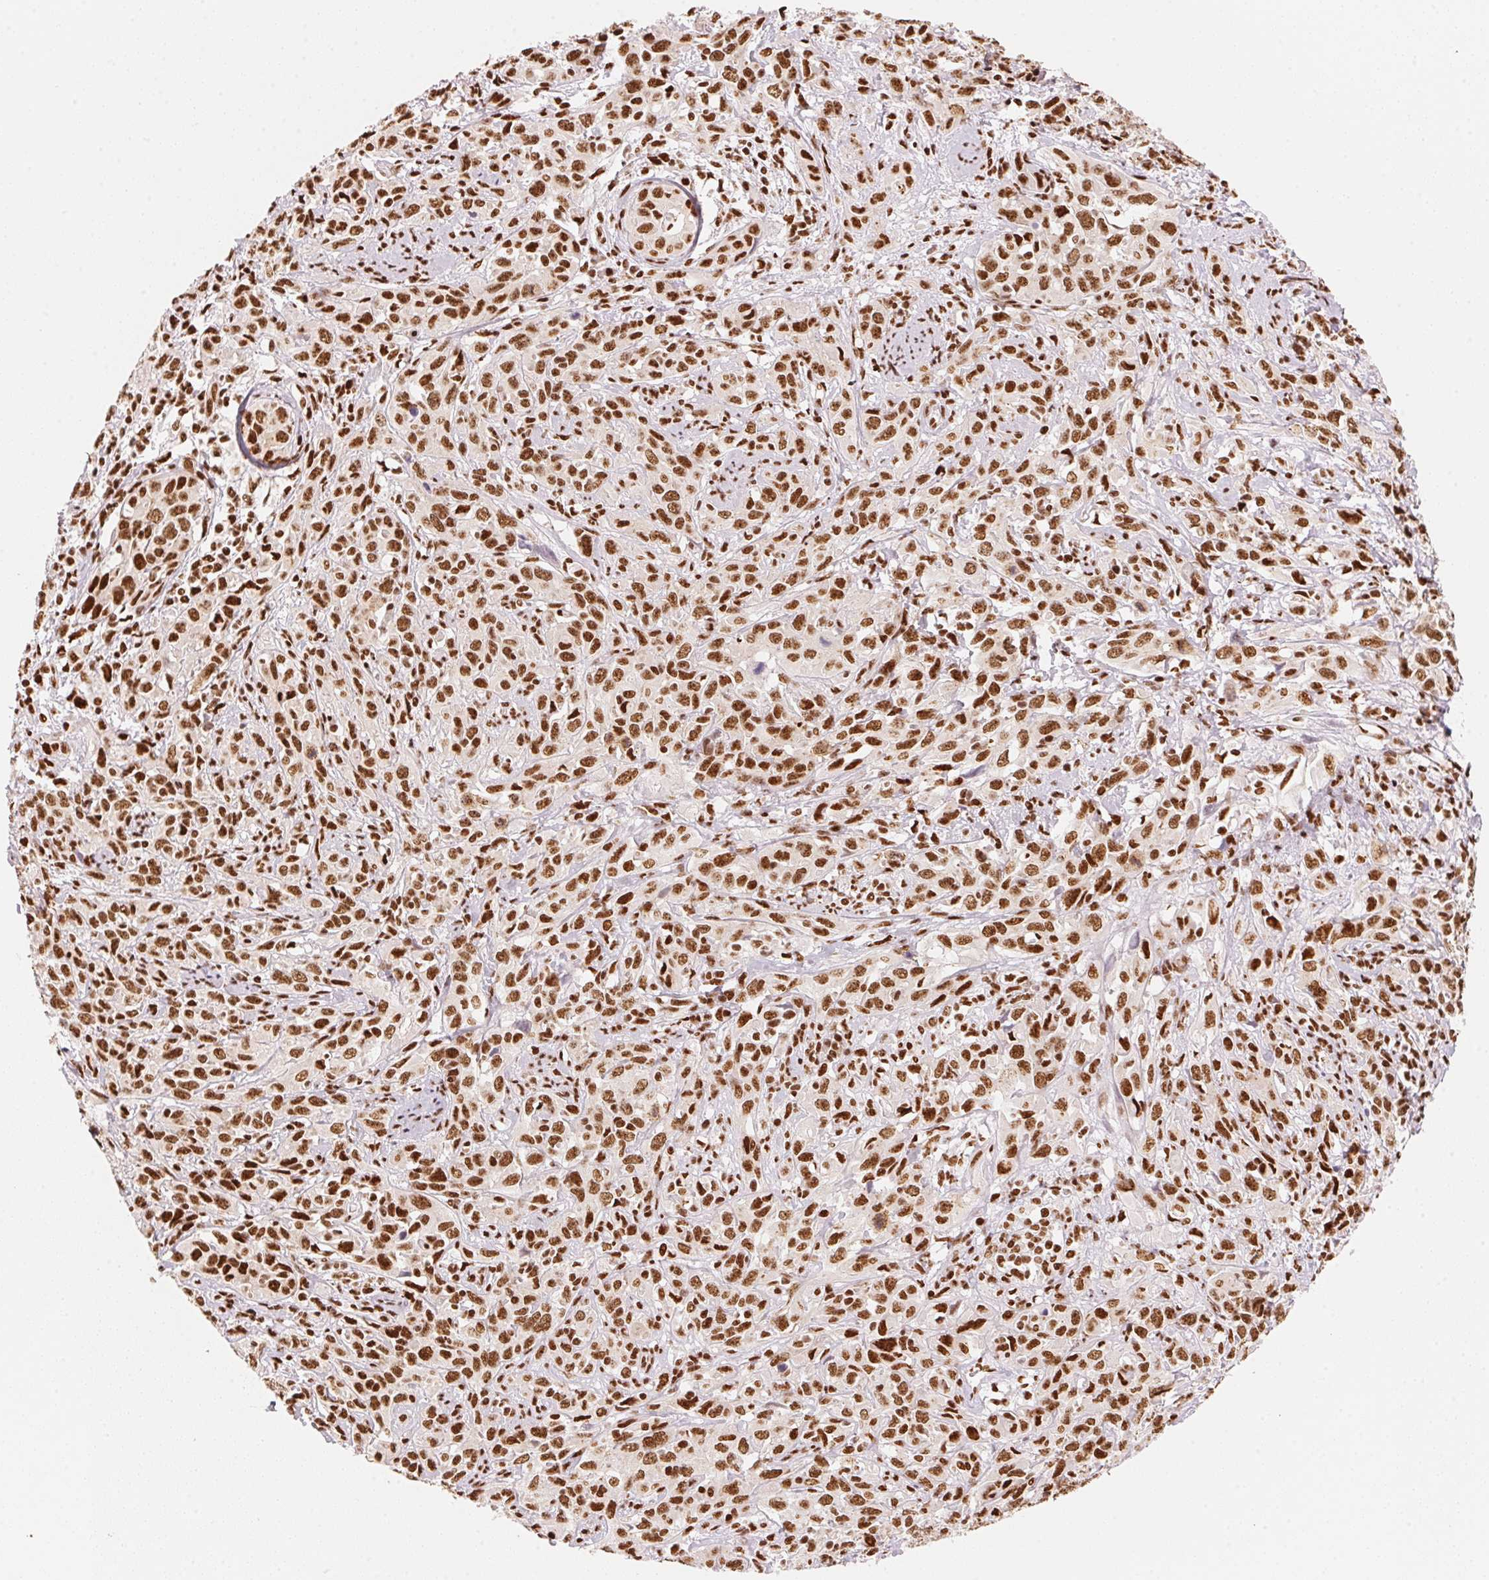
{"staining": {"intensity": "strong", "quantity": ">75%", "location": "nuclear"}, "tissue": "cervical cancer", "cell_type": "Tumor cells", "image_type": "cancer", "snomed": [{"axis": "morphology", "description": "Normal tissue, NOS"}, {"axis": "morphology", "description": "Squamous cell carcinoma, NOS"}, {"axis": "topography", "description": "Cervix"}], "caption": "Immunohistochemistry image of neoplastic tissue: cervical squamous cell carcinoma stained using immunohistochemistry reveals high levels of strong protein expression localized specifically in the nuclear of tumor cells, appearing as a nuclear brown color.", "gene": "NXF1", "patient": {"sex": "female", "age": 51}}